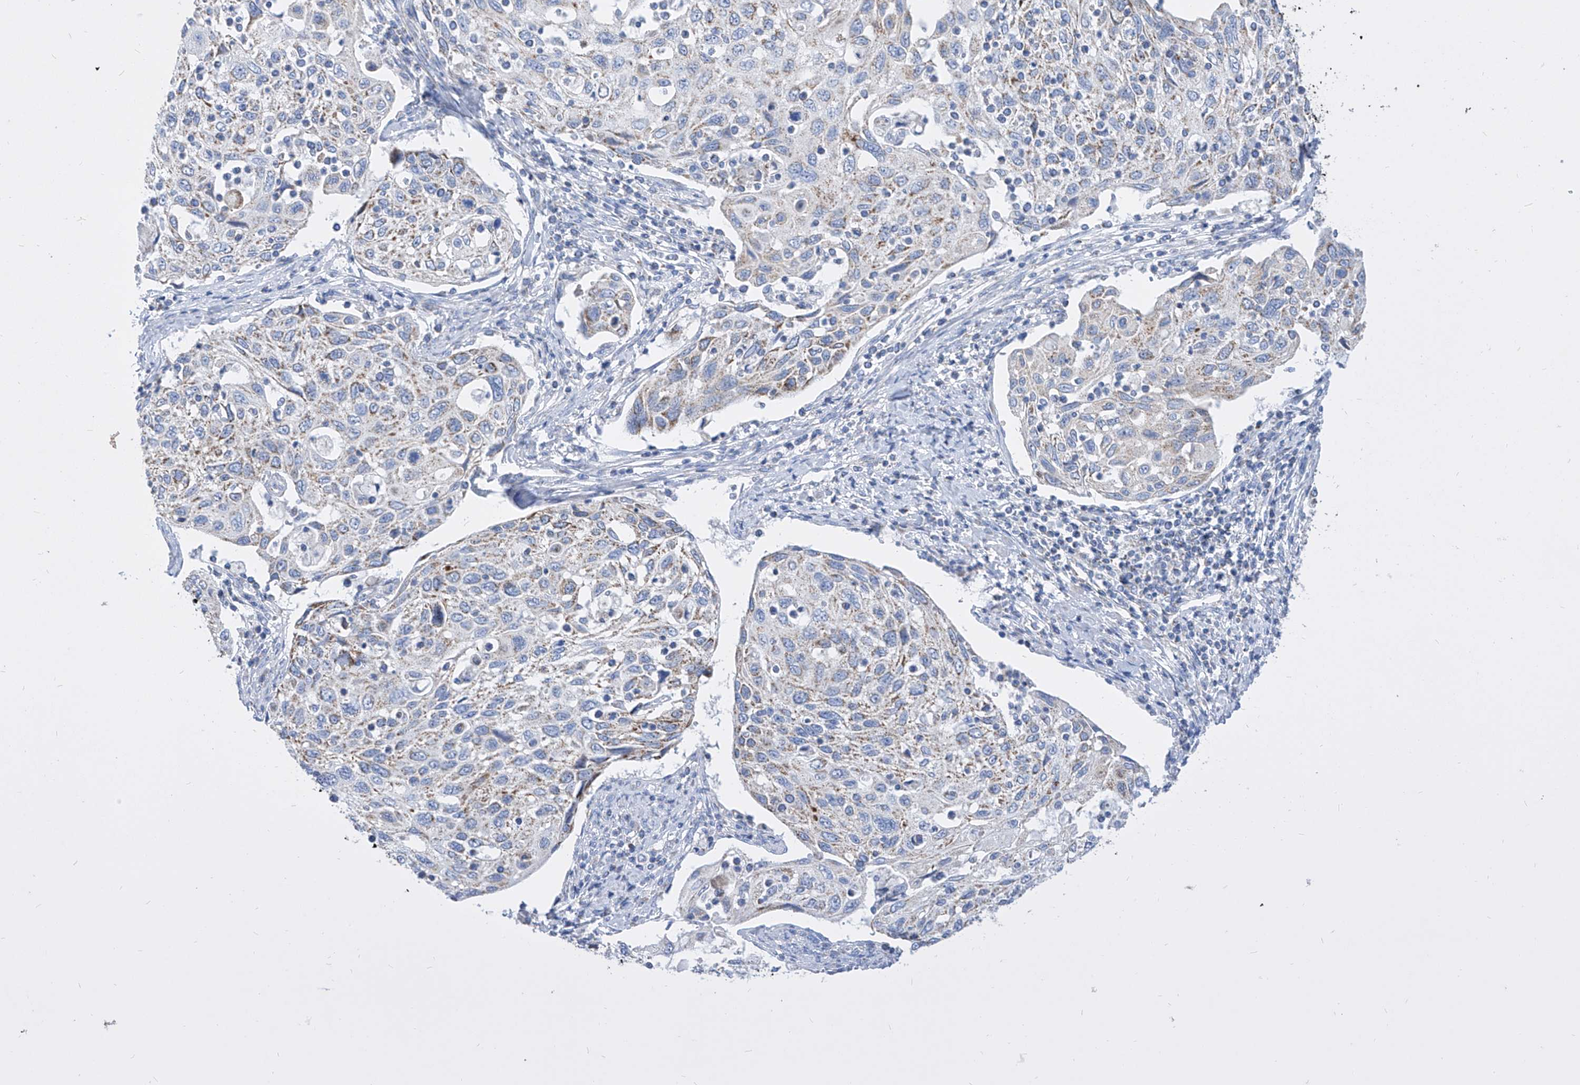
{"staining": {"intensity": "weak", "quantity": "<25%", "location": "cytoplasmic/membranous"}, "tissue": "cervical cancer", "cell_type": "Tumor cells", "image_type": "cancer", "snomed": [{"axis": "morphology", "description": "Squamous cell carcinoma, NOS"}, {"axis": "topography", "description": "Cervix"}], "caption": "Immunohistochemistry histopathology image of squamous cell carcinoma (cervical) stained for a protein (brown), which demonstrates no staining in tumor cells.", "gene": "COQ3", "patient": {"sex": "female", "age": 70}}